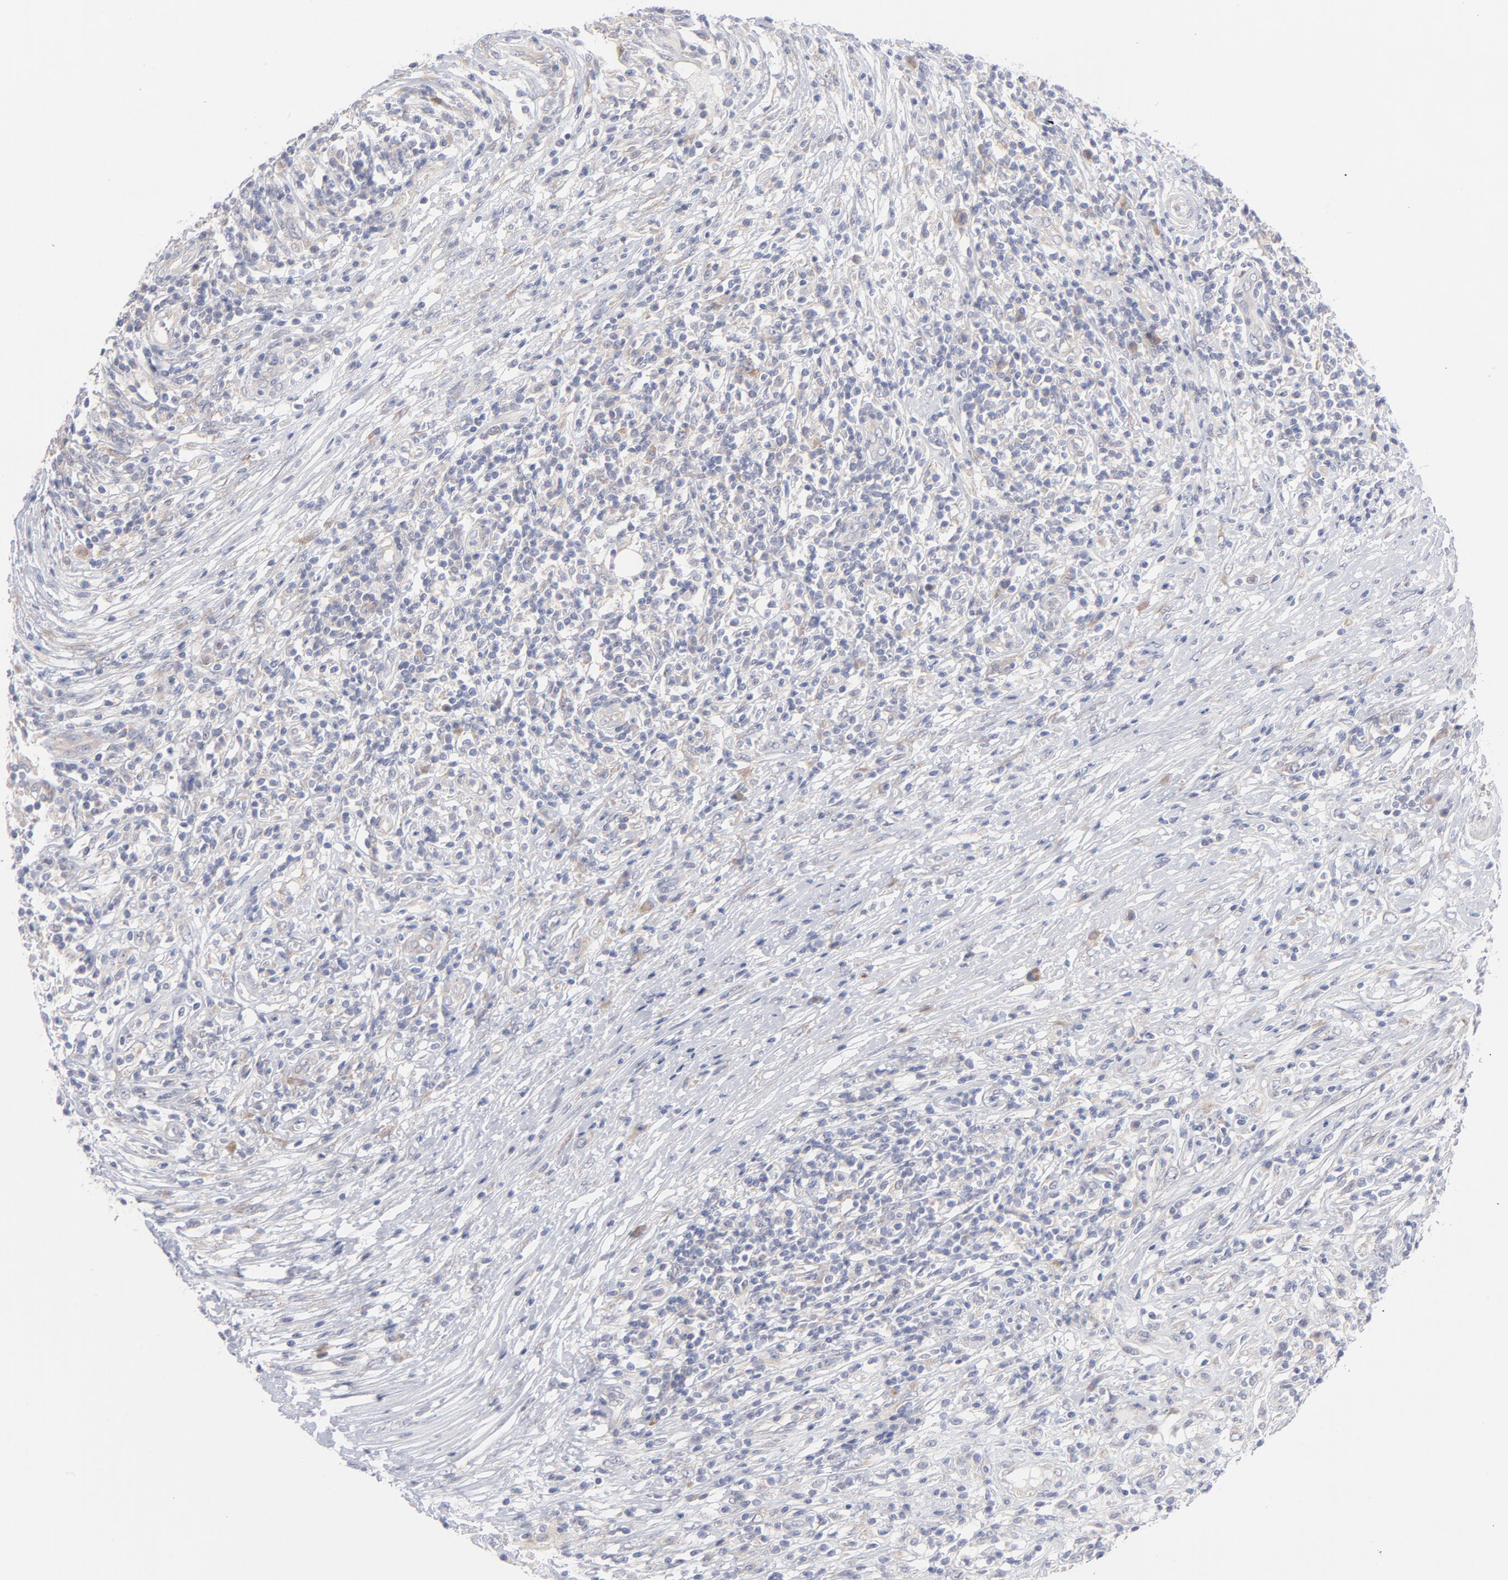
{"staining": {"intensity": "negative", "quantity": "none", "location": "none"}, "tissue": "lymphoma", "cell_type": "Tumor cells", "image_type": "cancer", "snomed": [{"axis": "morphology", "description": "Malignant lymphoma, non-Hodgkin's type, High grade"}, {"axis": "topography", "description": "Lymph node"}], "caption": "High-grade malignant lymphoma, non-Hodgkin's type was stained to show a protein in brown. There is no significant positivity in tumor cells.", "gene": "RPS24", "patient": {"sex": "female", "age": 84}}